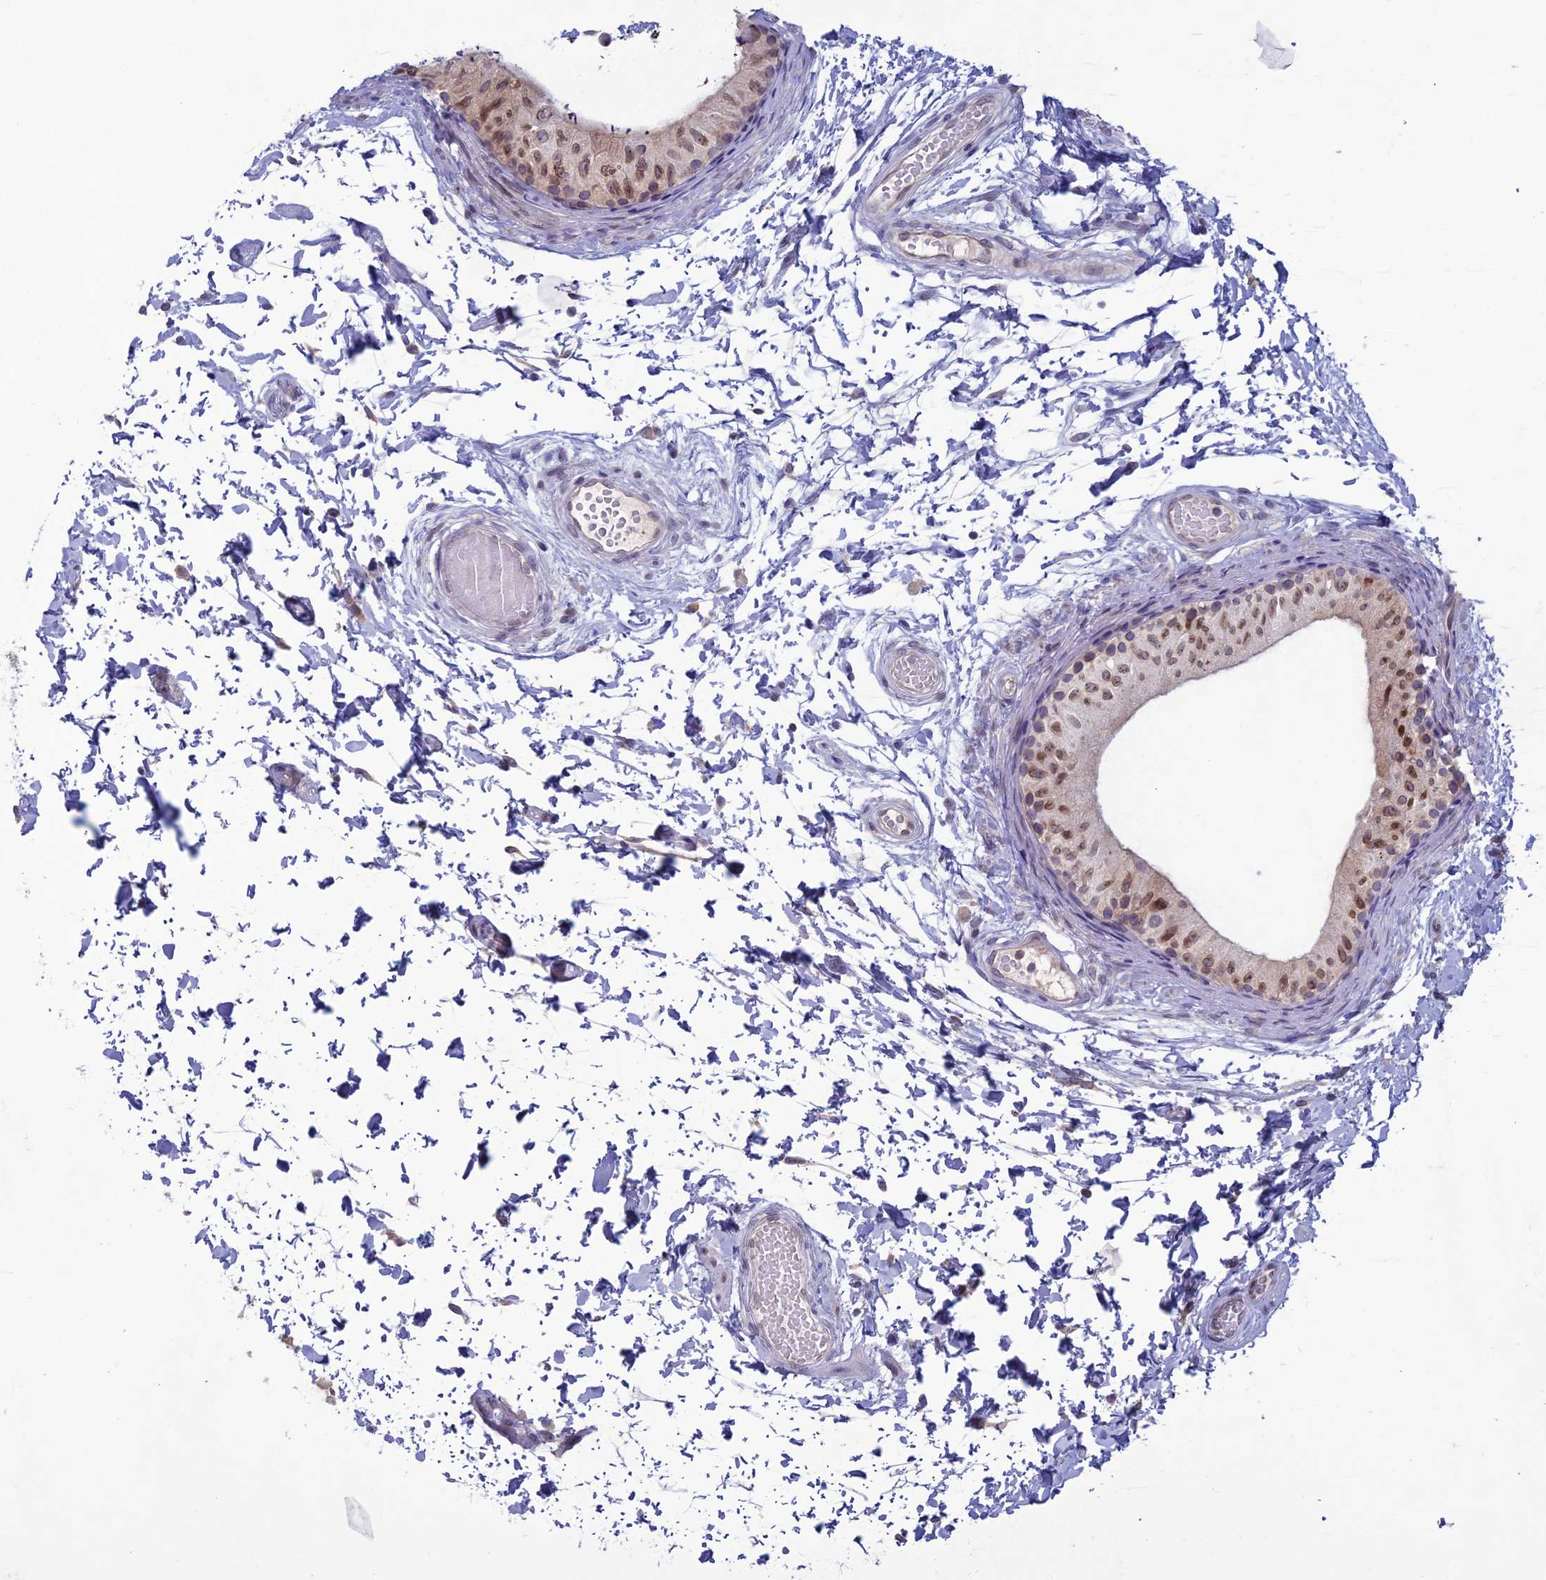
{"staining": {"intensity": "moderate", "quantity": "25%-75%", "location": "cytoplasmic/membranous,nuclear"}, "tissue": "epididymis", "cell_type": "Glandular cells", "image_type": "normal", "snomed": [{"axis": "morphology", "description": "Normal tissue, NOS"}, {"axis": "topography", "description": "Epididymis"}], "caption": "IHC of unremarkable epididymis demonstrates medium levels of moderate cytoplasmic/membranous,nuclear positivity in about 25%-75% of glandular cells.", "gene": "WDR46", "patient": {"sex": "male", "age": 50}}